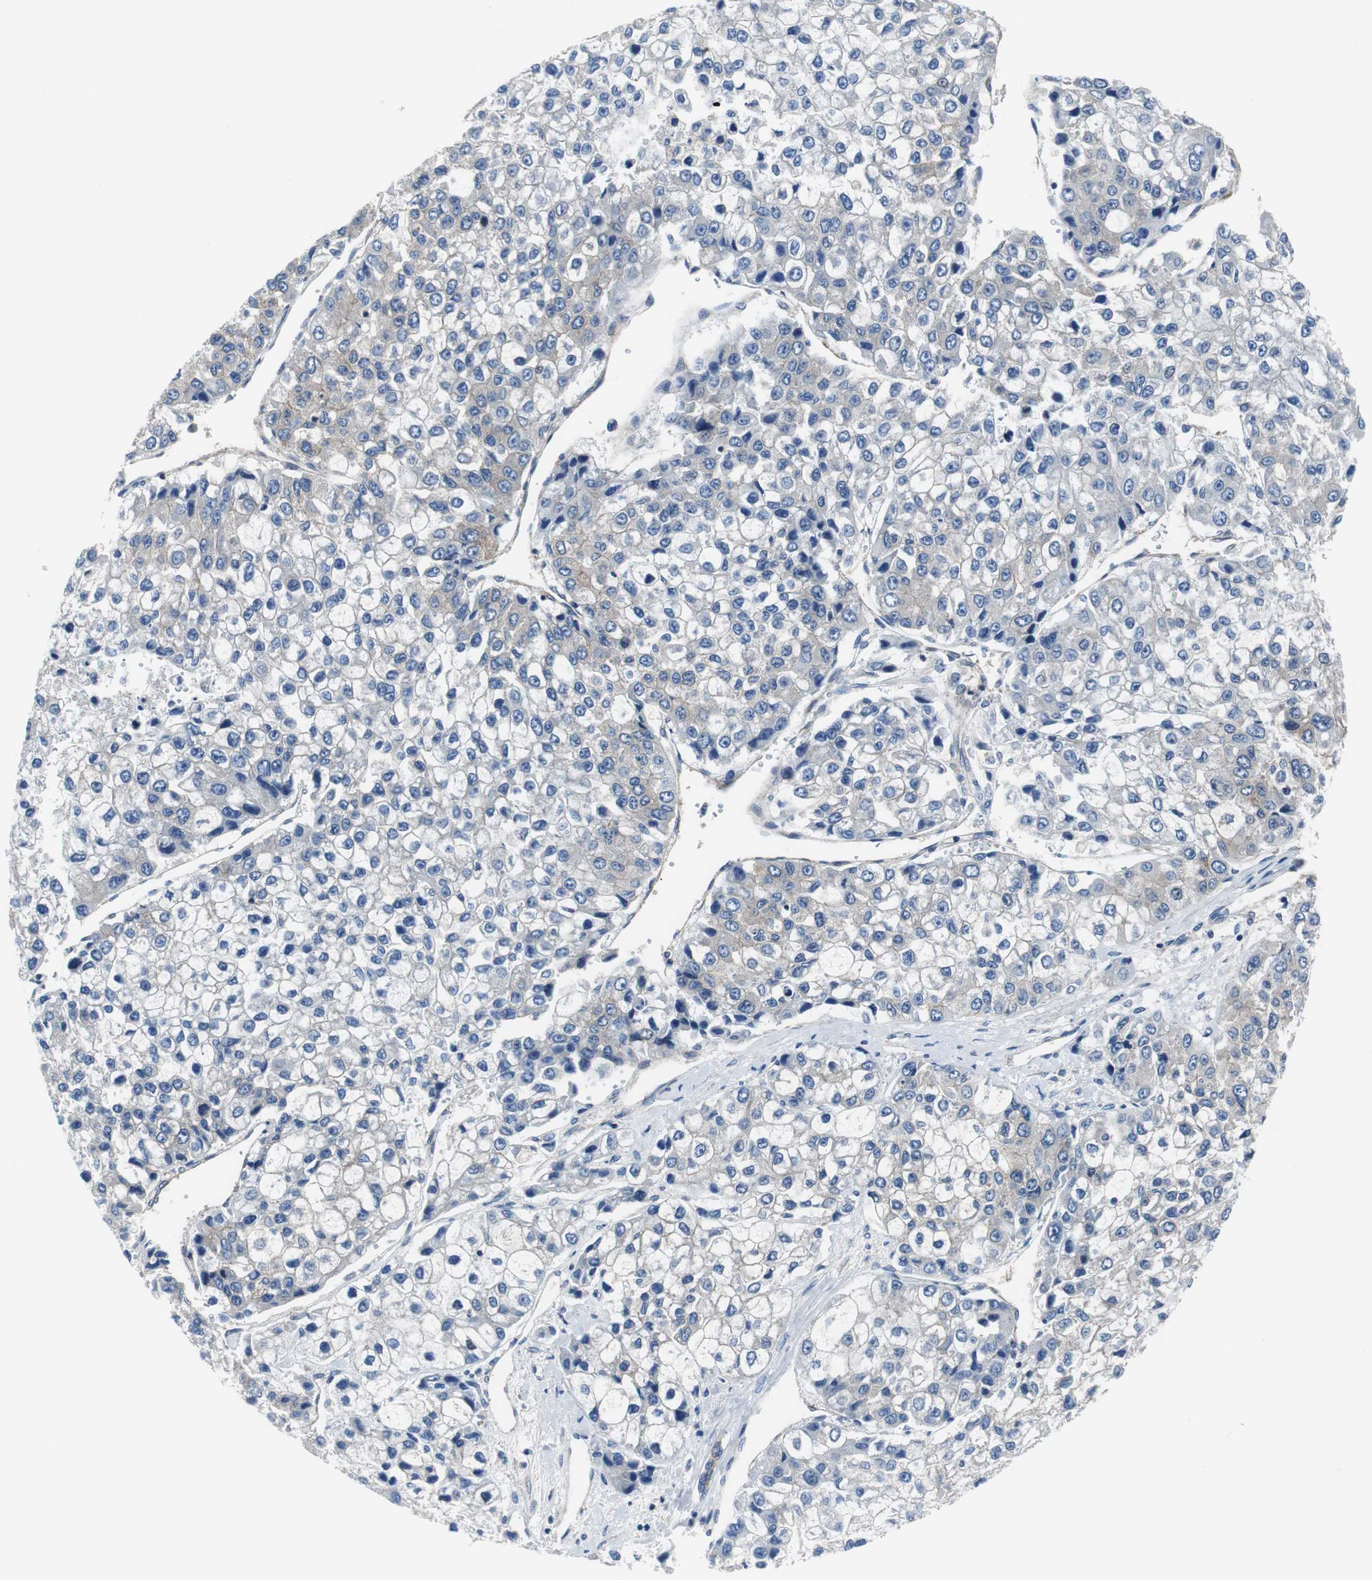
{"staining": {"intensity": "weak", "quantity": "<25%", "location": "cytoplasmic/membranous"}, "tissue": "liver cancer", "cell_type": "Tumor cells", "image_type": "cancer", "snomed": [{"axis": "morphology", "description": "Carcinoma, Hepatocellular, NOS"}, {"axis": "topography", "description": "Liver"}], "caption": "Micrograph shows no significant protein staining in tumor cells of liver cancer (hepatocellular carcinoma).", "gene": "BRAF", "patient": {"sex": "female", "age": 66}}